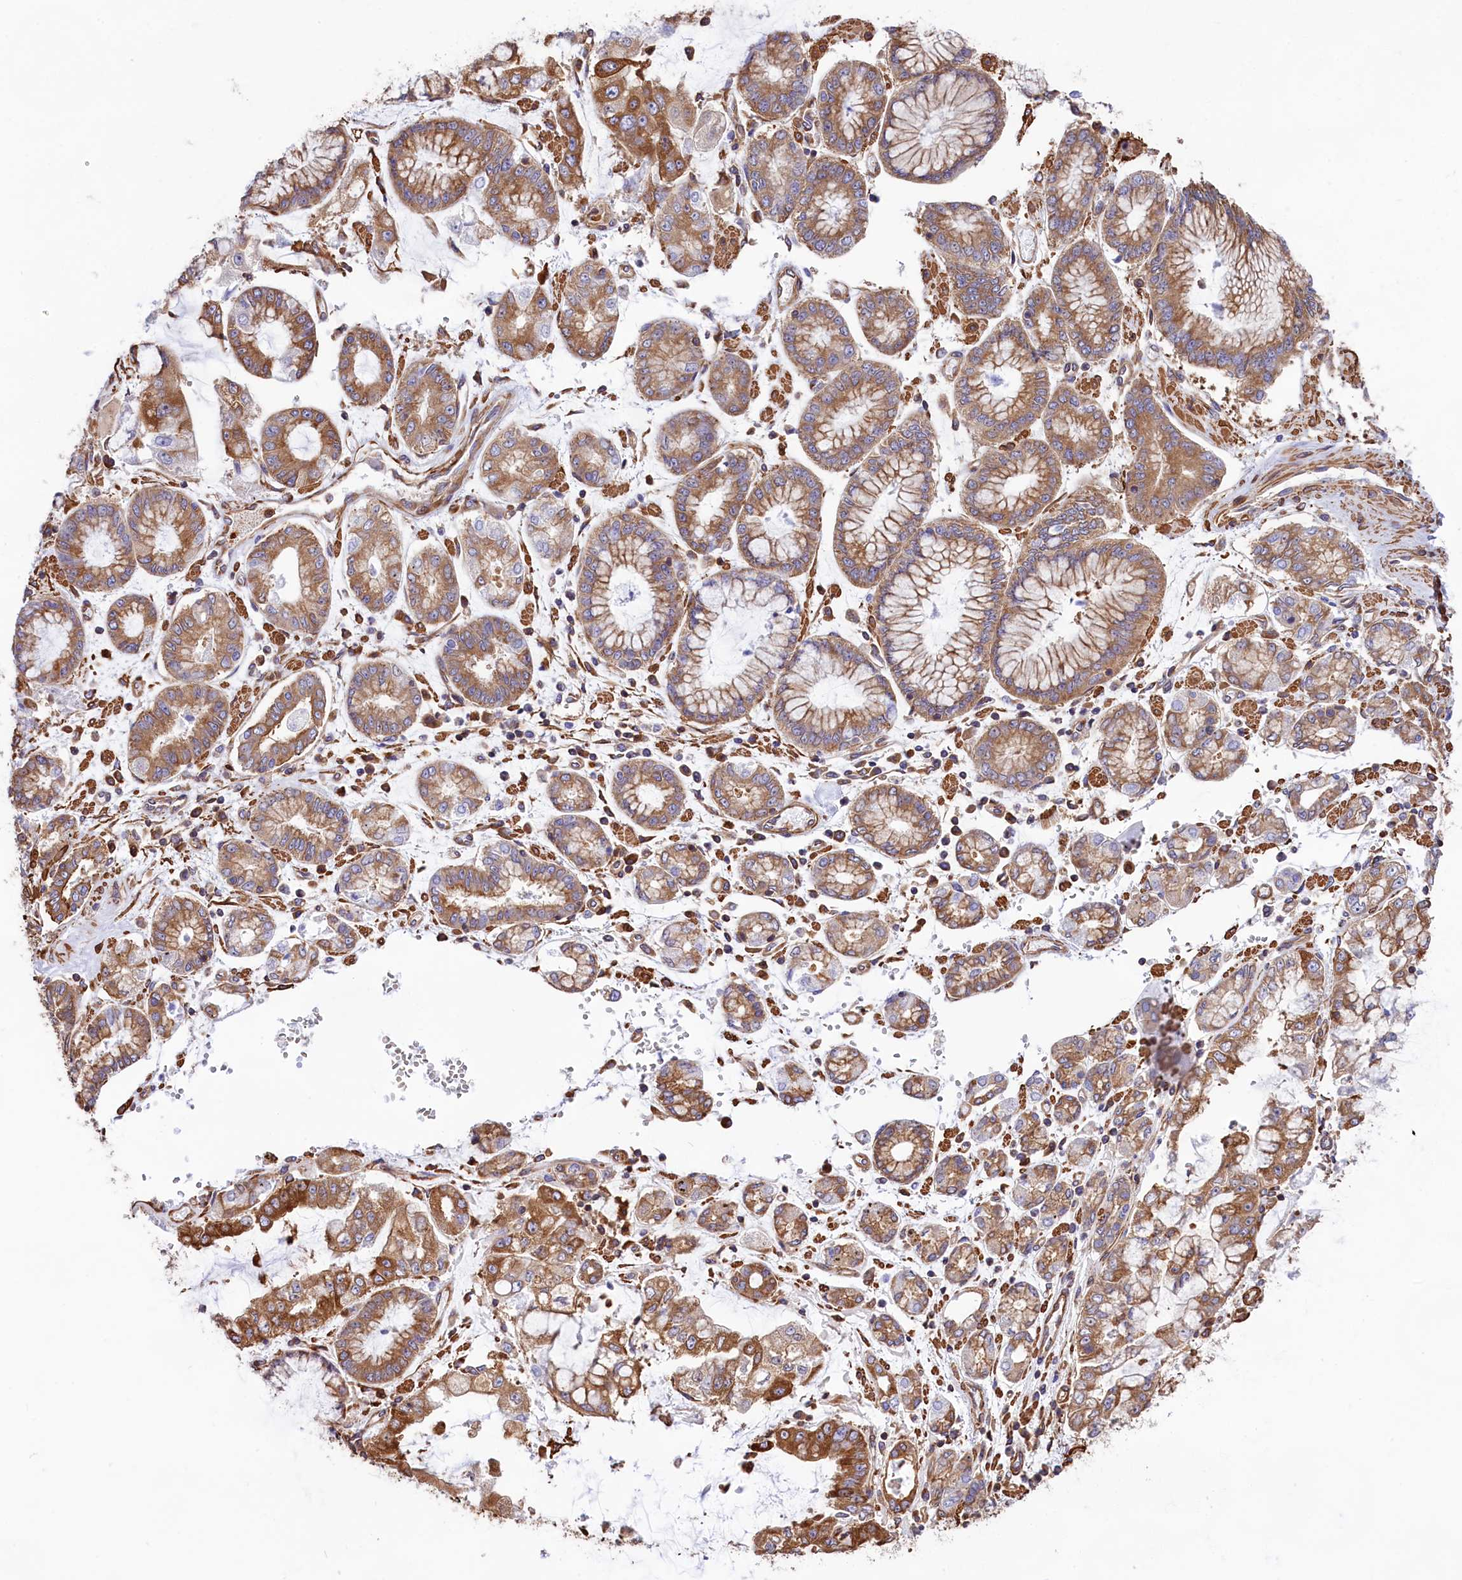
{"staining": {"intensity": "moderate", "quantity": ">75%", "location": "cytoplasmic/membranous"}, "tissue": "stomach cancer", "cell_type": "Tumor cells", "image_type": "cancer", "snomed": [{"axis": "morphology", "description": "Adenocarcinoma, NOS"}, {"axis": "topography", "description": "Stomach"}], "caption": "Stomach cancer was stained to show a protein in brown. There is medium levels of moderate cytoplasmic/membranous staining in about >75% of tumor cells.", "gene": "GYS1", "patient": {"sex": "male", "age": 76}}